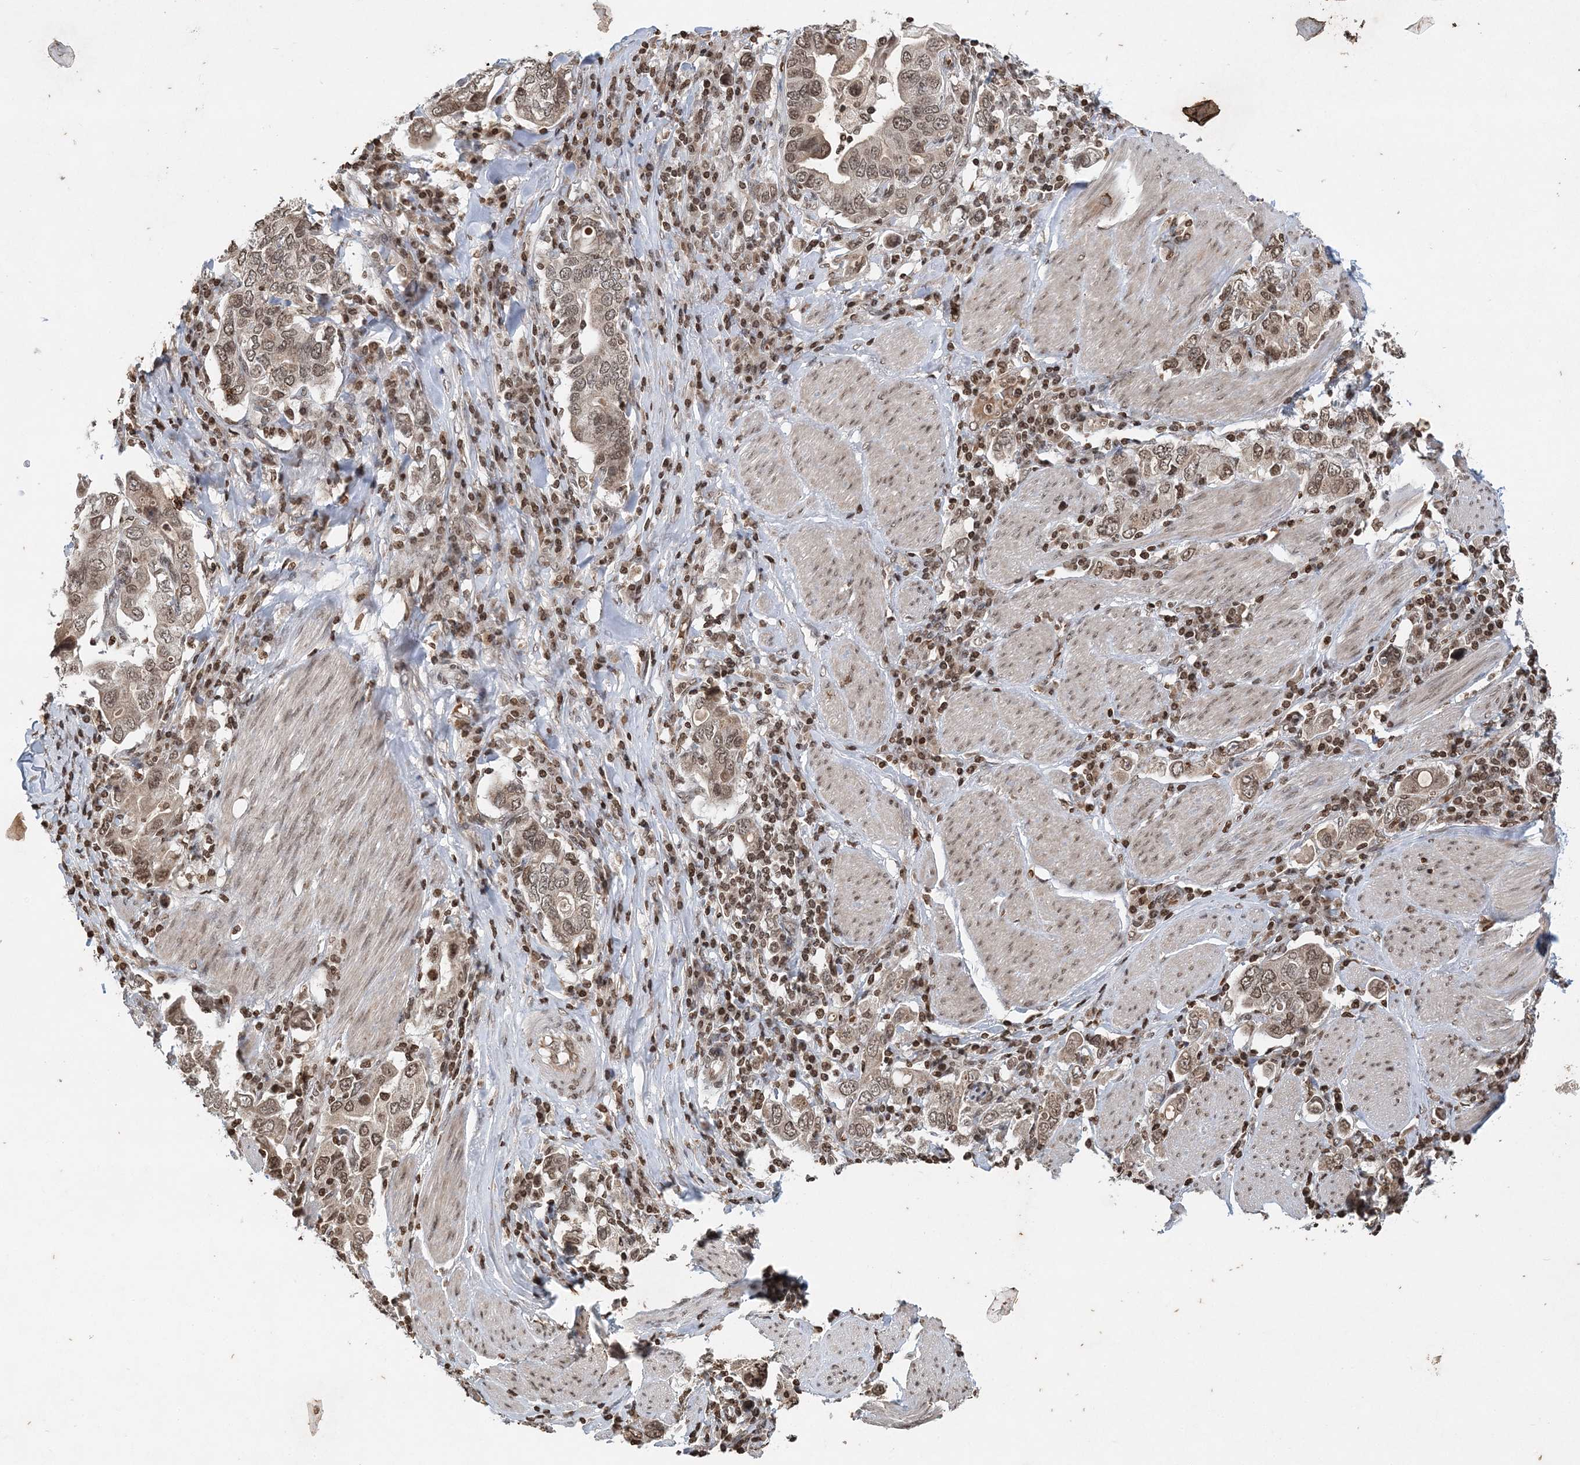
{"staining": {"intensity": "weak", "quantity": ">75%", "location": "cytoplasmic/membranous,nuclear"}, "tissue": "stomach cancer", "cell_type": "Tumor cells", "image_type": "cancer", "snomed": [{"axis": "morphology", "description": "Adenocarcinoma, NOS"}, {"axis": "topography", "description": "Stomach, upper"}], "caption": "A histopathology image of stomach cancer stained for a protein displays weak cytoplasmic/membranous and nuclear brown staining in tumor cells.", "gene": "NEDD9", "patient": {"sex": "male", "age": 62}}